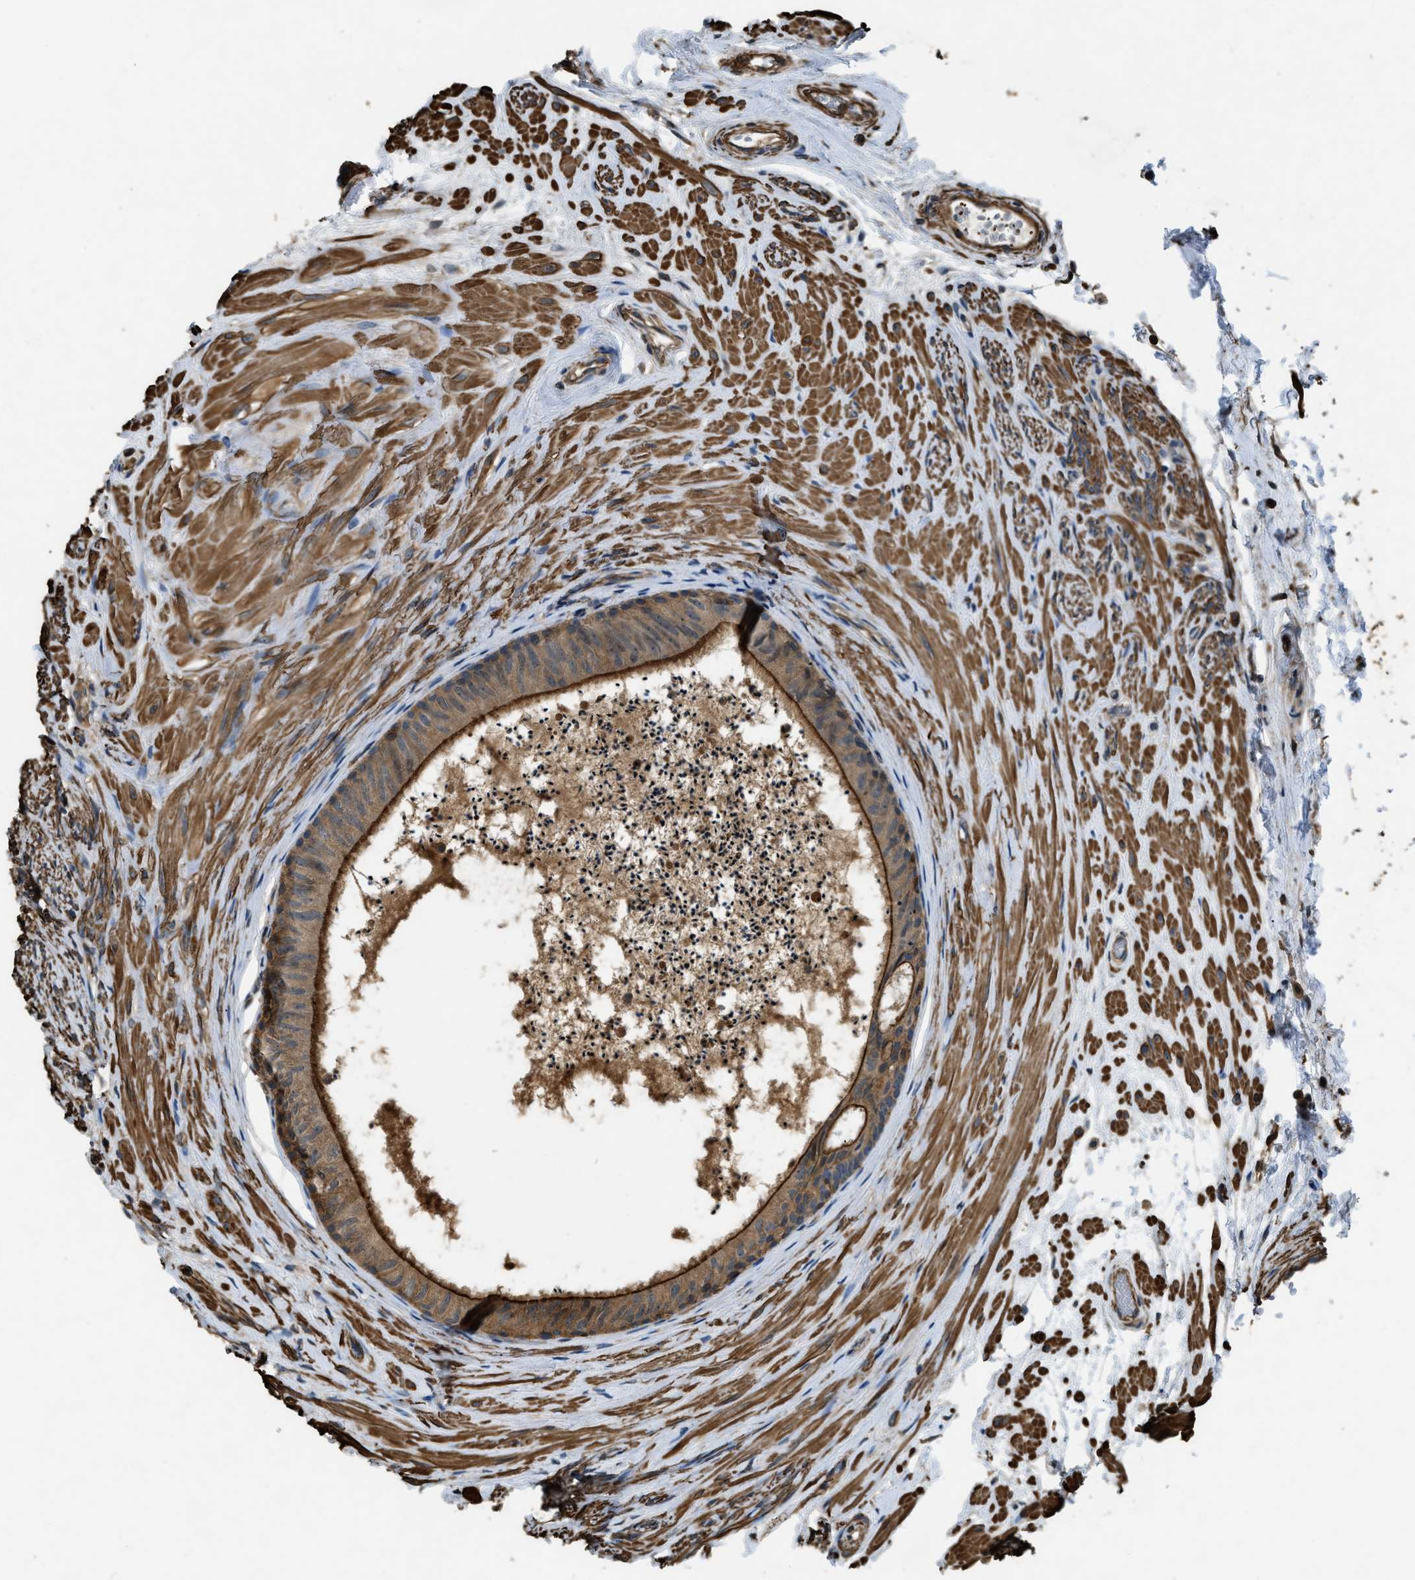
{"staining": {"intensity": "strong", "quantity": ">75%", "location": "cytoplasmic/membranous"}, "tissue": "epididymis", "cell_type": "Glandular cells", "image_type": "normal", "snomed": [{"axis": "morphology", "description": "Normal tissue, NOS"}, {"axis": "topography", "description": "Epididymis"}], "caption": "Protein analysis of benign epididymis demonstrates strong cytoplasmic/membranous expression in approximately >75% of glandular cells.", "gene": "YARS1", "patient": {"sex": "male", "age": 56}}